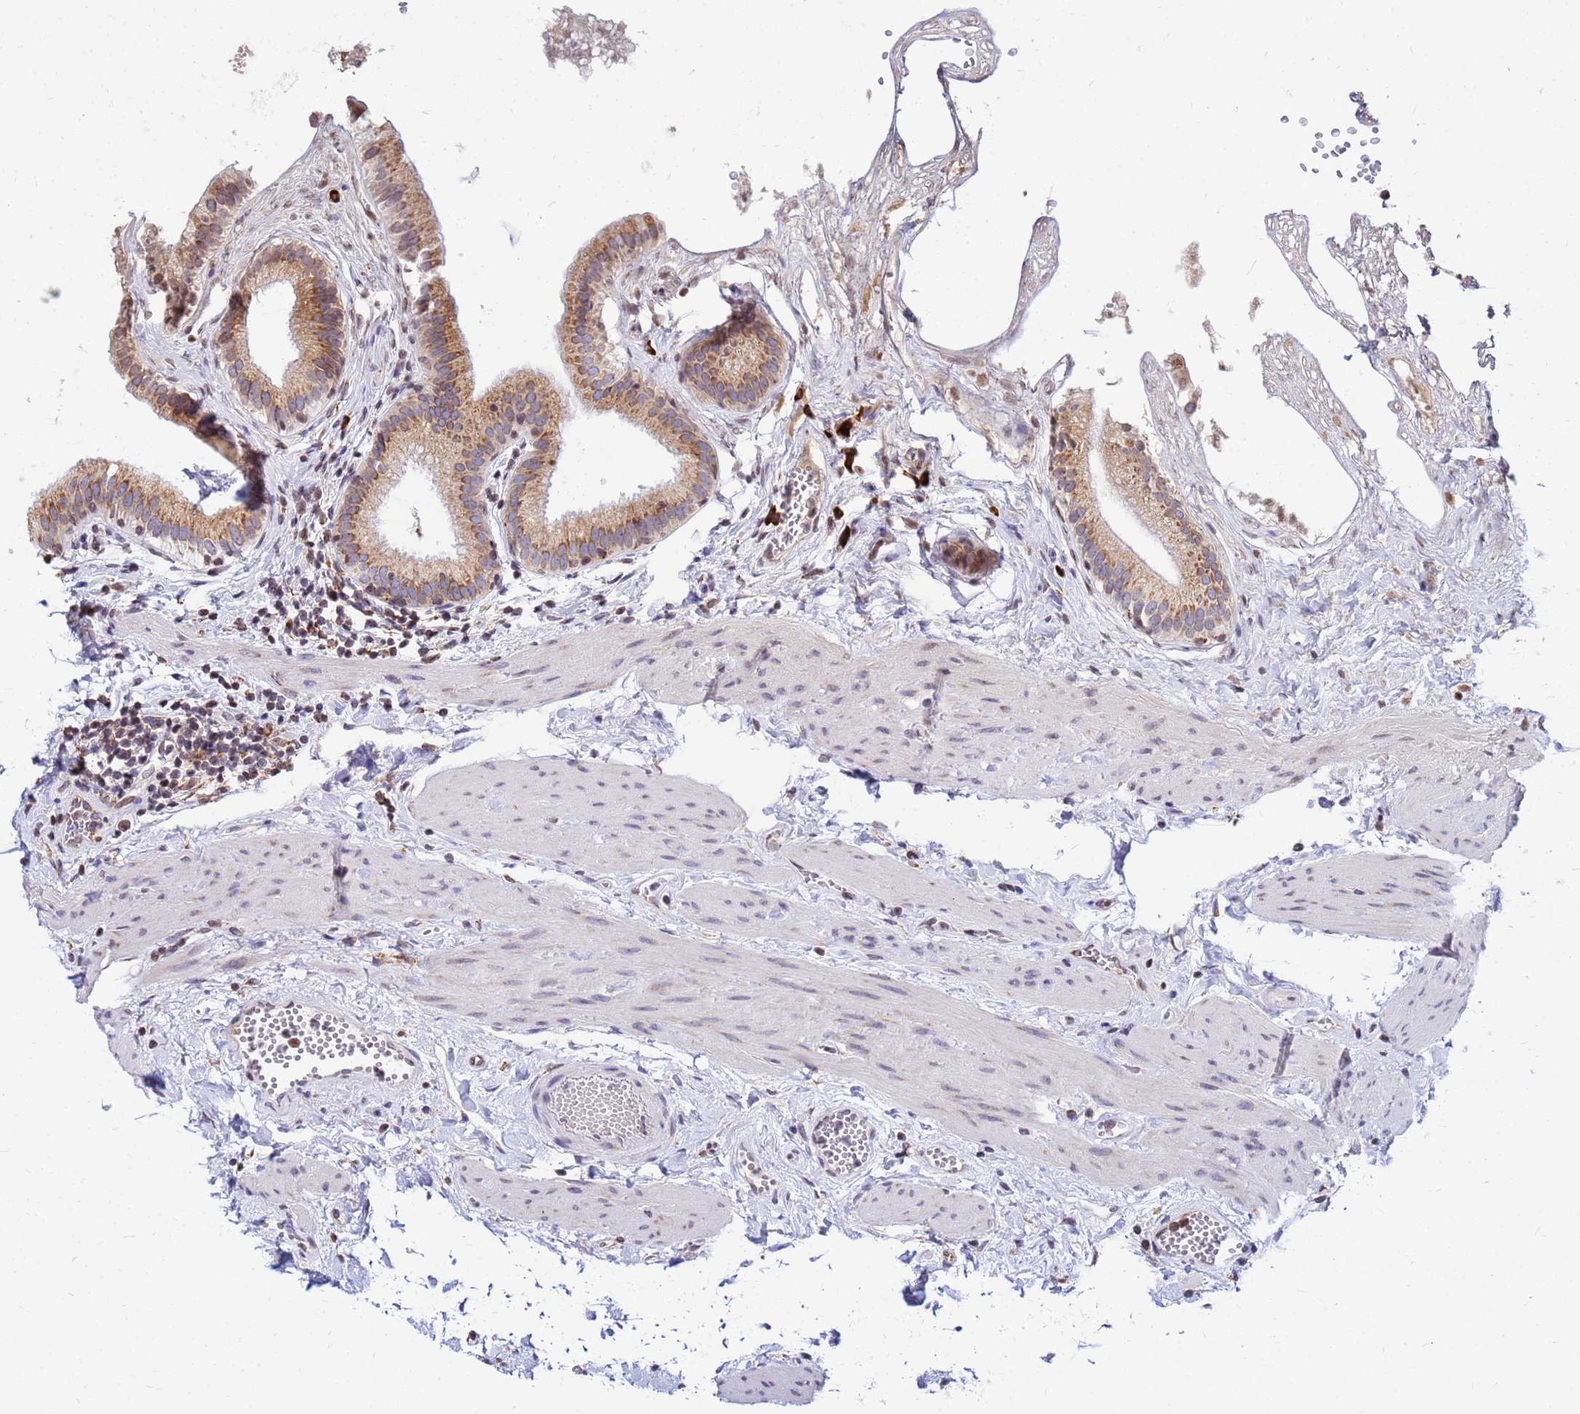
{"staining": {"intensity": "moderate", "quantity": ">75%", "location": "cytoplasmic/membranous"}, "tissue": "gallbladder", "cell_type": "Glandular cells", "image_type": "normal", "snomed": [{"axis": "morphology", "description": "Normal tissue, NOS"}, {"axis": "topography", "description": "Gallbladder"}], "caption": "Immunohistochemical staining of benign gallbladder exhibits medium levels of moderate cytoplasmic/membranous positivity in about >75% of glandular cells. (Brightfield microscopy of DAB IHC at high magnification).", "gene": "SSR4", "patient": {"sex": "female", "age": 54}}